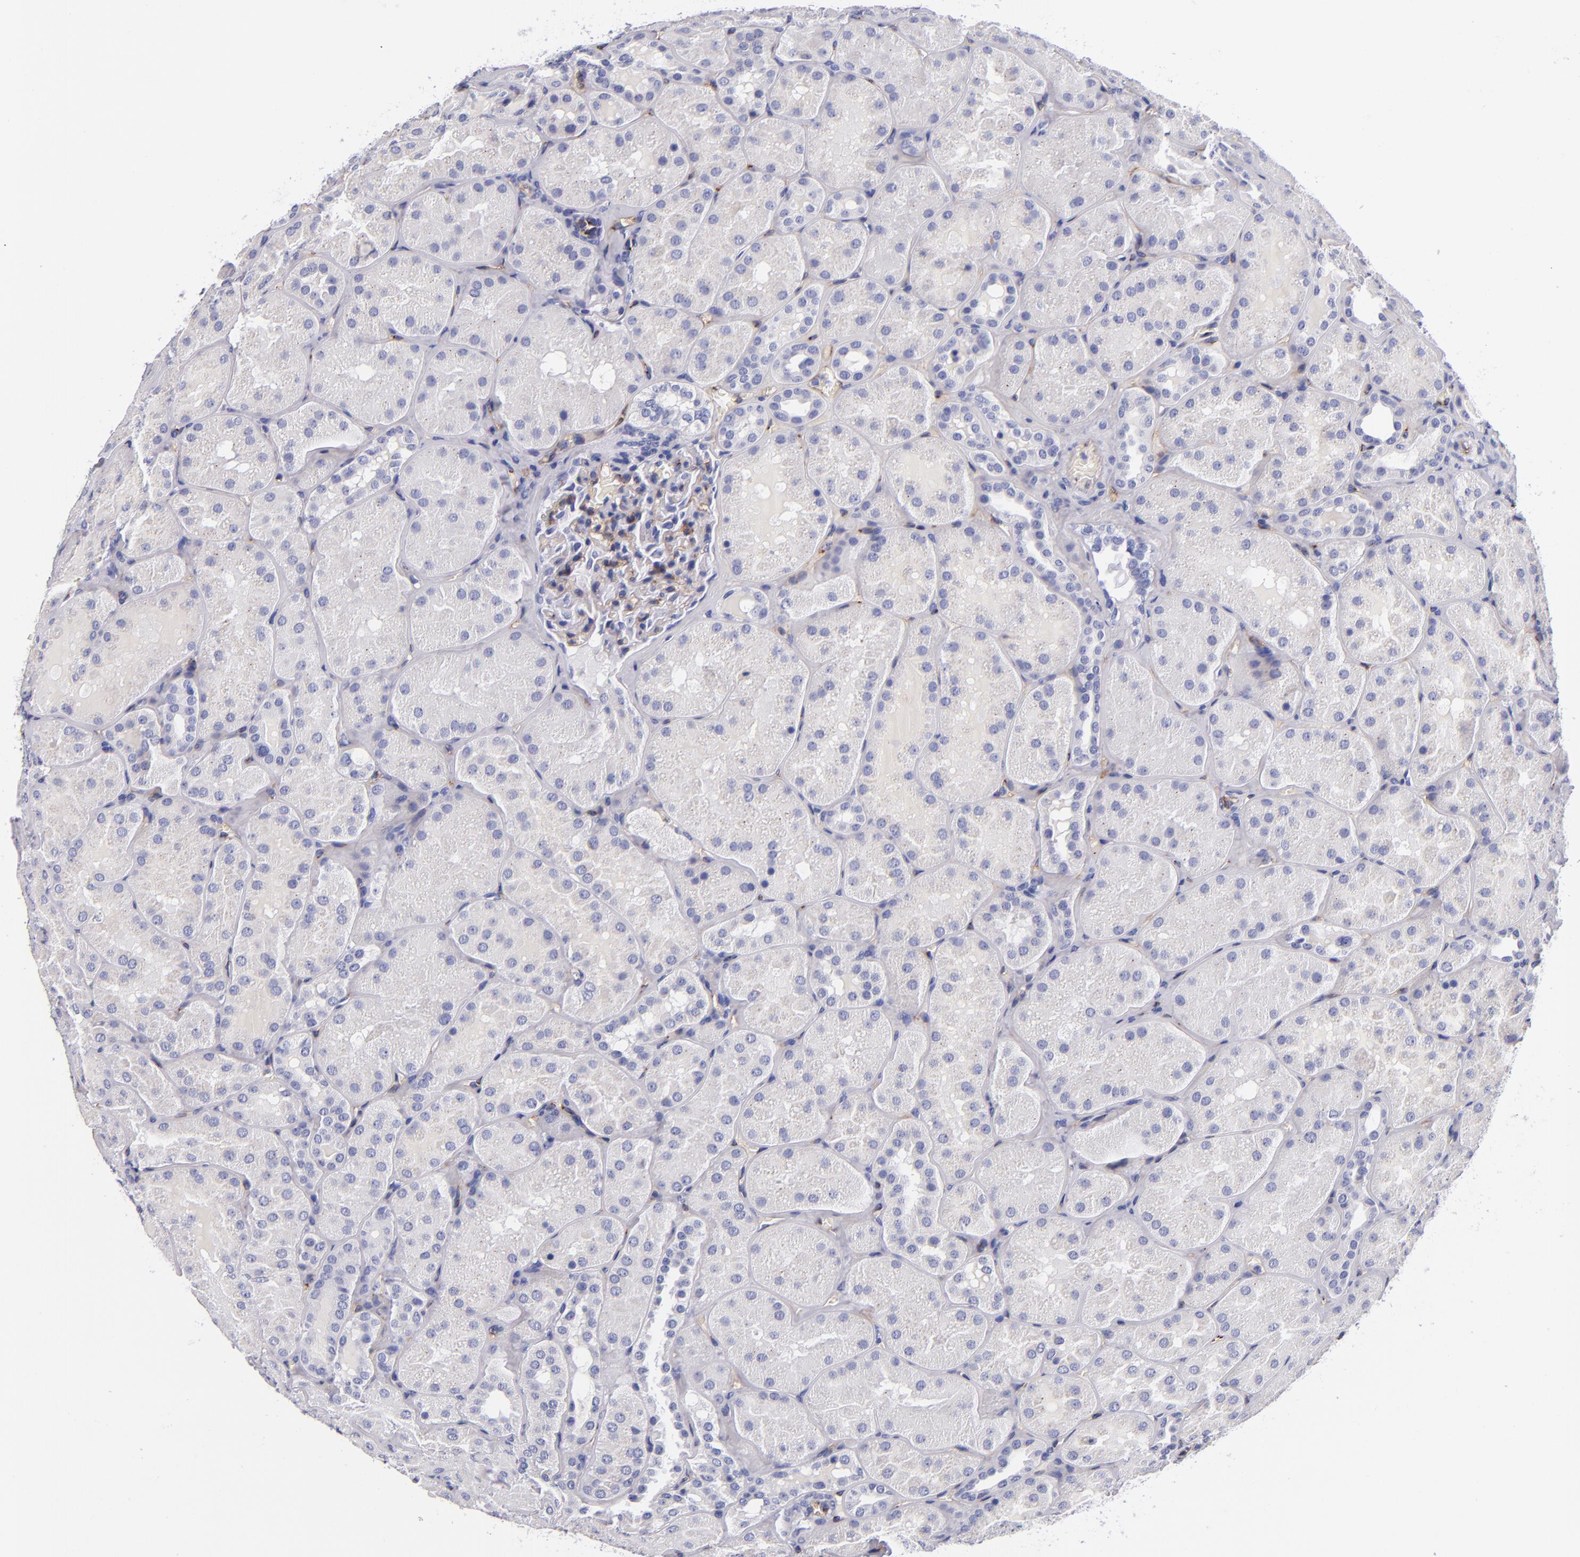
{"staining": {"intensity": "moderate", "quantity": "<25%", "location": "cytoplasmic/membranous"}, "tissue": "kidney", "cell_type": "Cells in glomeruli", "image_type": "normal", "snomed": [{"axis": "morphology", "description": "Normal tissue, NOS"}, {"axis": "topography", "description": "Kidney"}], "caption": "Protein positivity by IHC displays moderate cytoplasmic/membranous expression in approximately <25% of cells in glomeruli in benign kidney.", "gene": "NOS3", "patient": {"sex": "male", "age": 28}}